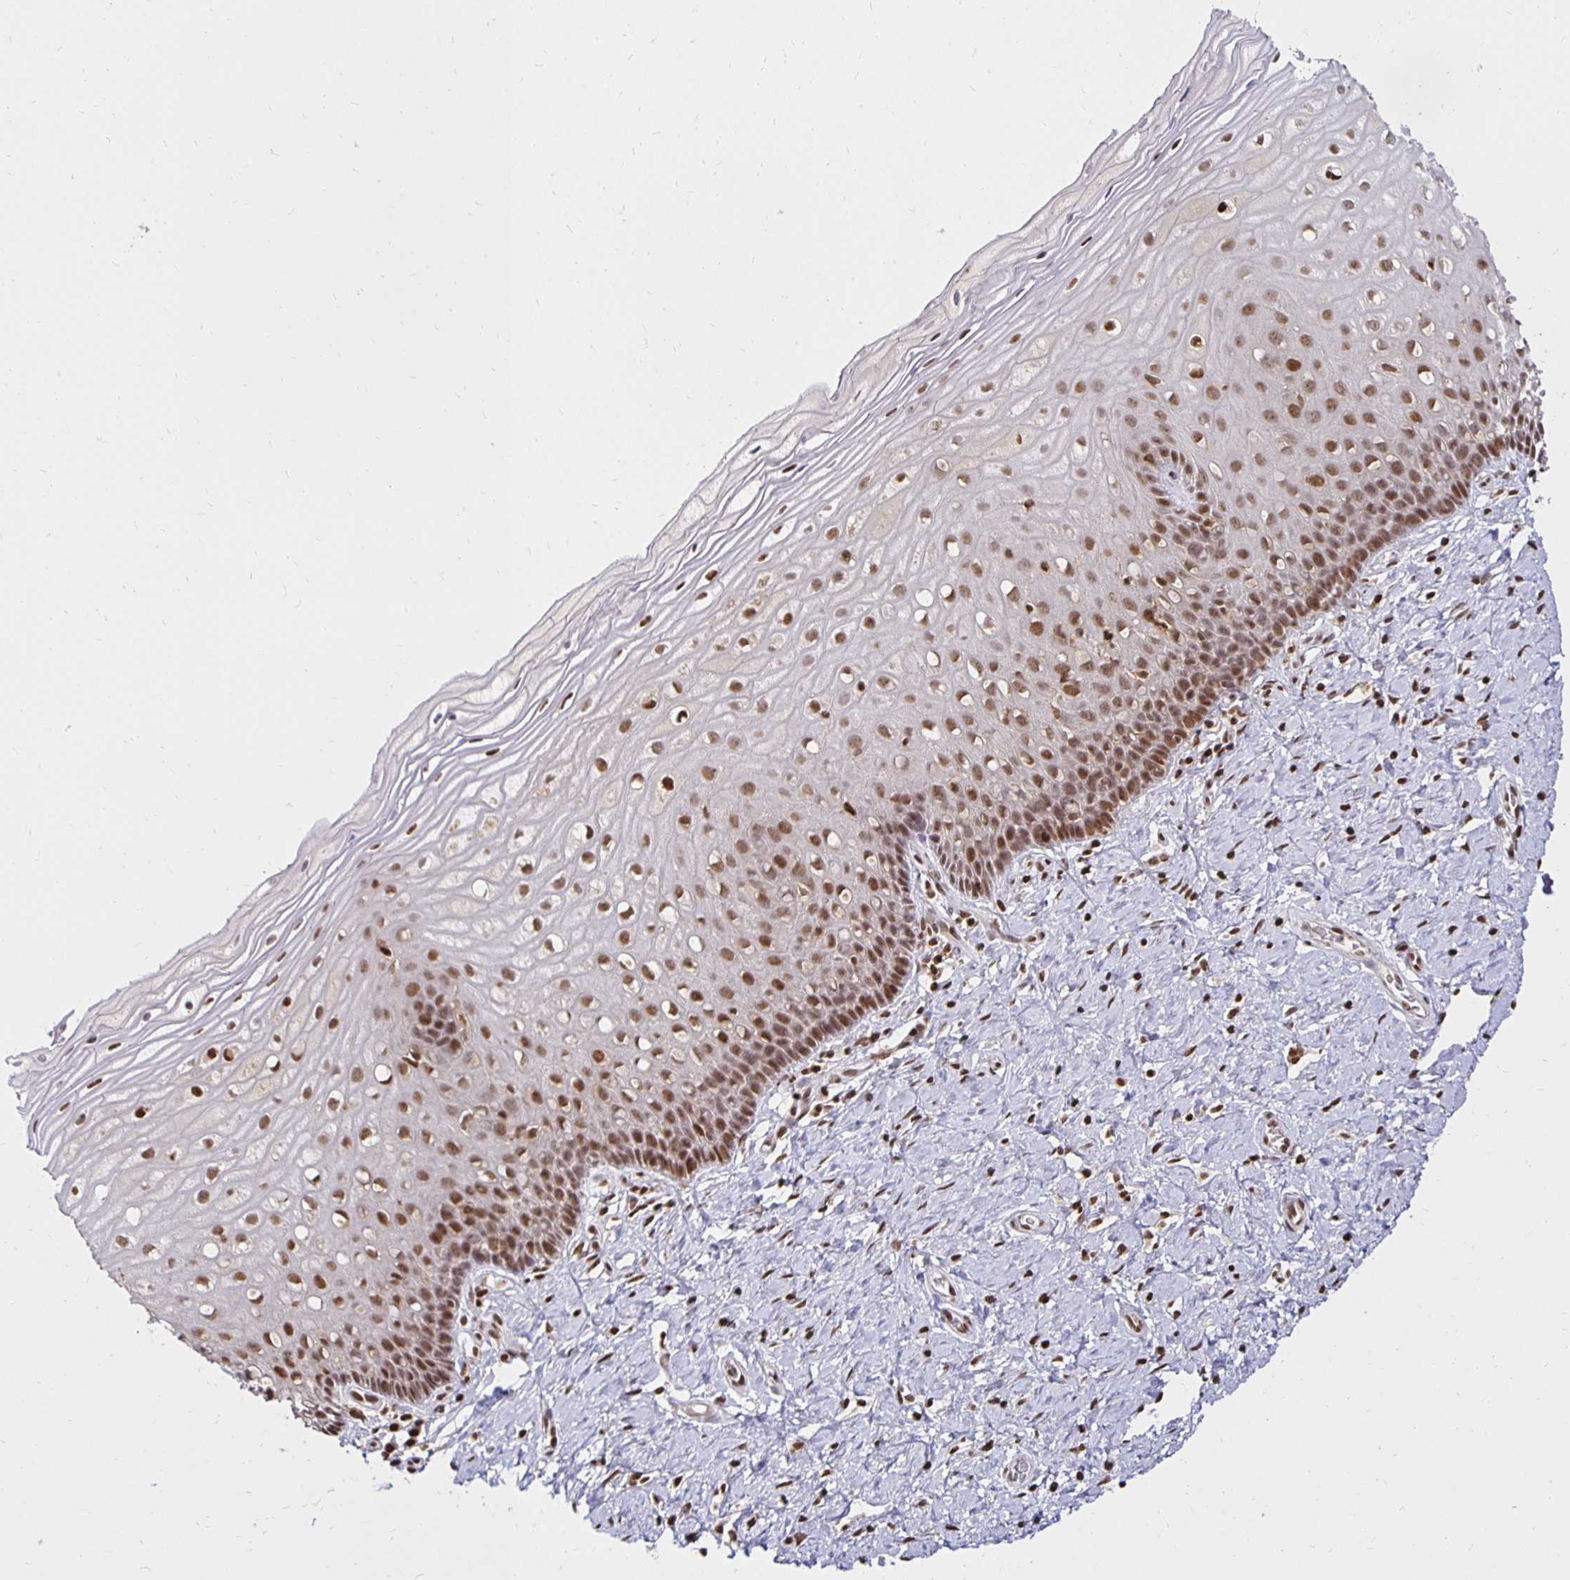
{"staining": {"intensity": "strong", "quantity": ">75%", "location": "nuclear"}, "tissue": "cervix", "cell_type": "Glandular cells", "image_type": "normal", "snomed": [{"axis": "morphology", "description": "Normal tissue, NOS"}, {"axis": "topography", "description": "Cervix"}], "caption": "Cervix was stained to show a protein in brown. There is high levels of strong nuclear expression in about >75% of glandular cells. (Brightfield microscopy of DAB IHC at high magnification).", "gene": "ZNF579", "patient": {"sex": "female", "age": 37}}